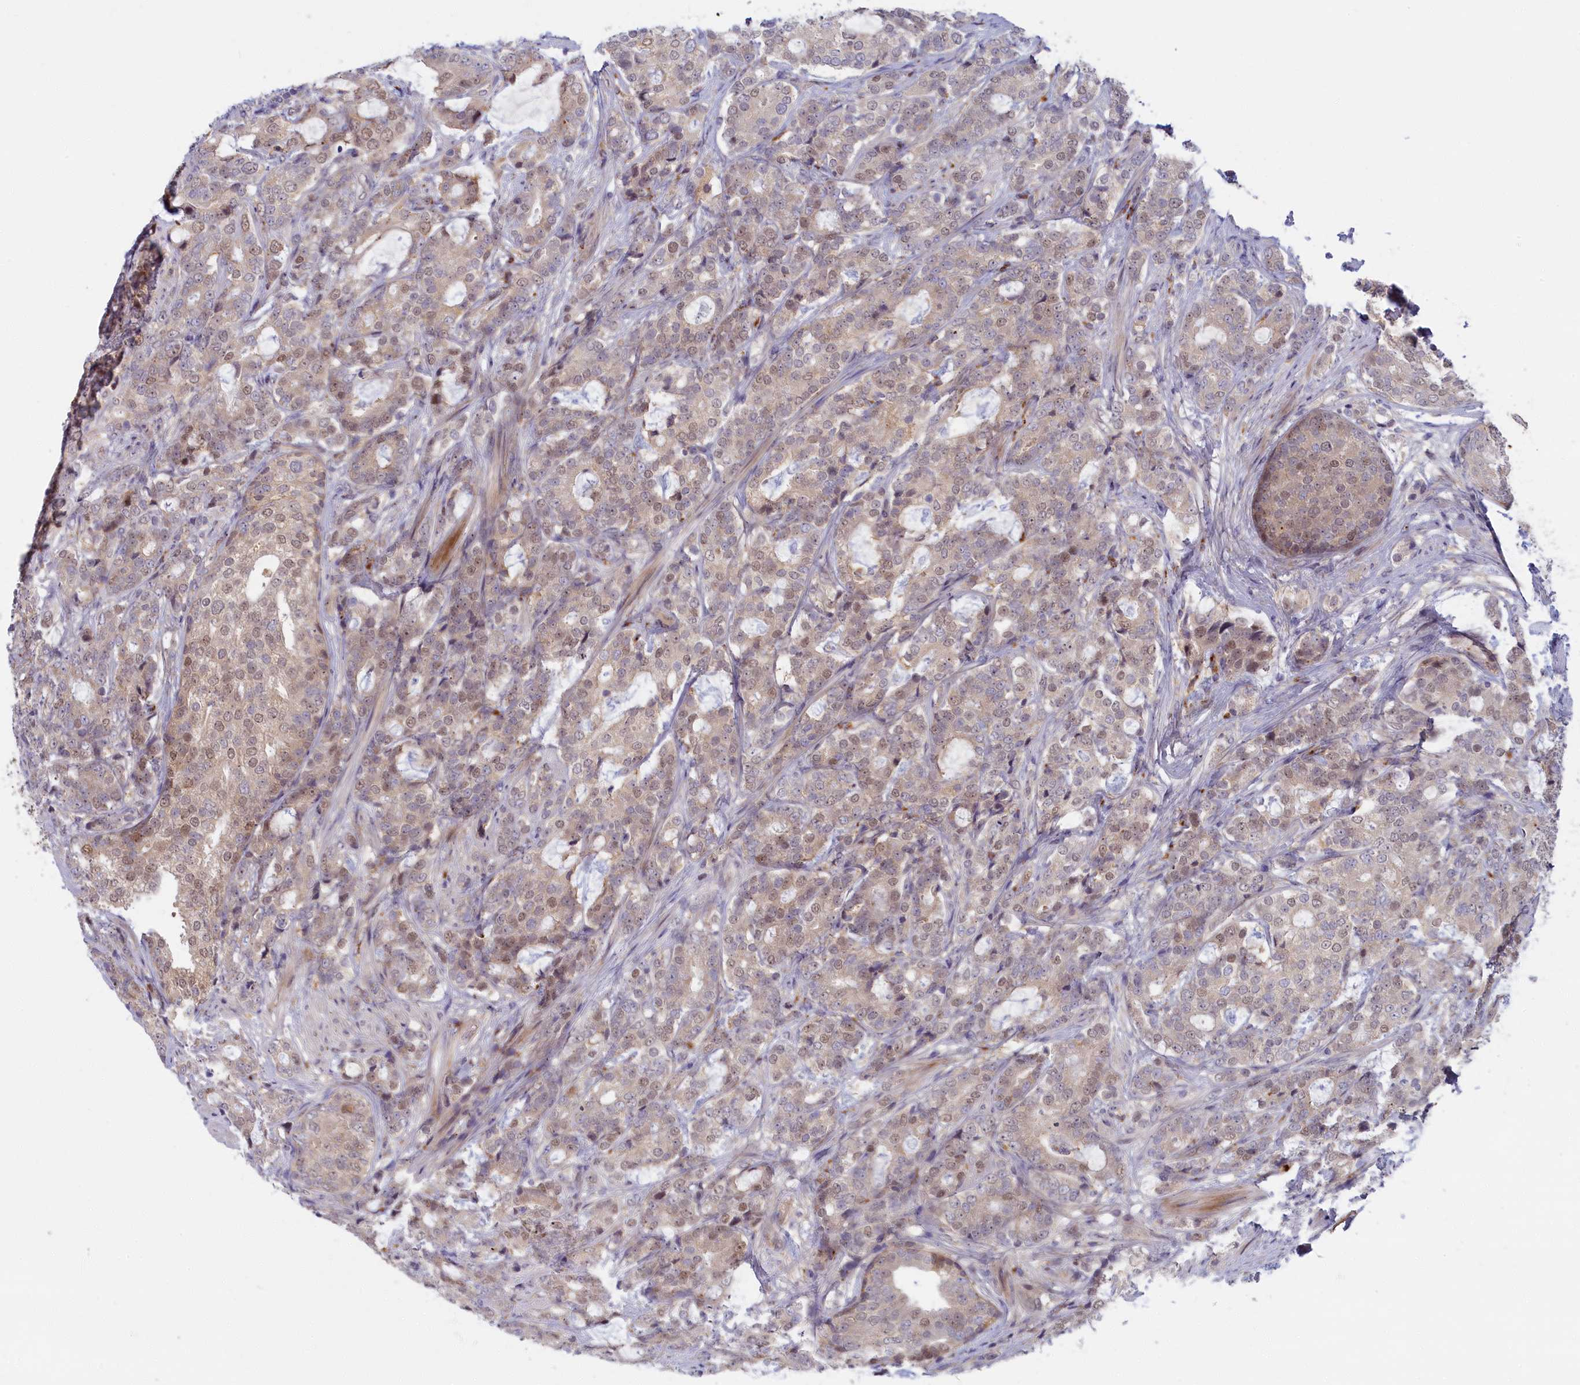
{"staining": {"intensity": "weak", "quantity": "25%-75%", "location": "cytoplasmic/membranous,nuclear"}, "tissue": "prostate cancer", "cell_type": "Tumor cells", "image_type": "cancer", "snomed": [{"axis": "morphology", "description": "Adenocarcinoma, High grade"}, {"axis": "topography", "description": "Prostate"}], "caption": "Protein analysis of prostate cancer (high-grade adenocarcinoma) tissue reveals weak cytoplasmic/membranous and nuclear expression in about 25%-75% of tumor cells. The protein of interest is stained brown, and the nuclei are stained in blue (DAB (3,3'-diaminobenzidine) IHC with brightfield microscopy, high magnification).", "gene": "FCSK", "patient": {"sex": "male", "age": 67}}